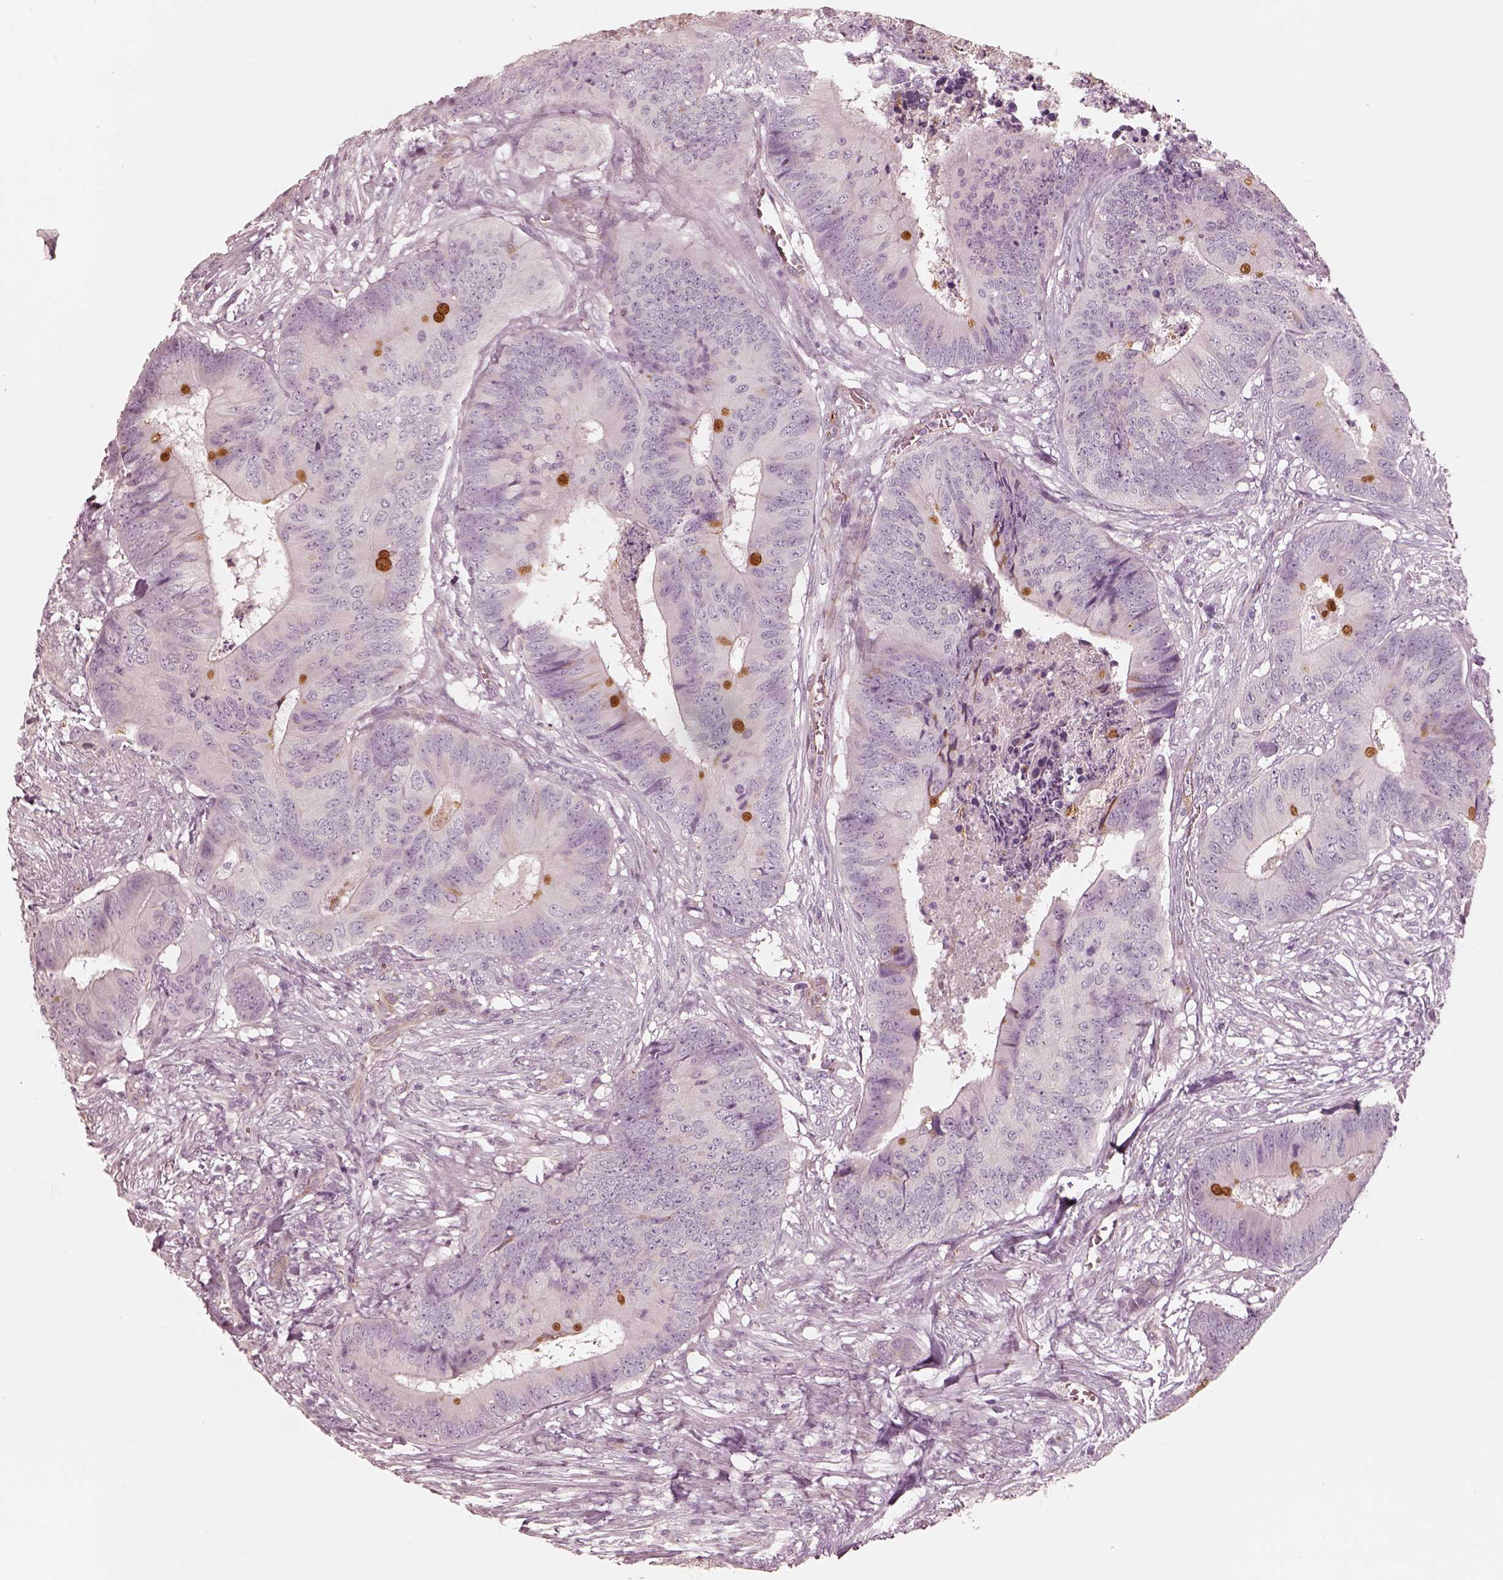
{"staining": {"intensity": "negative", "quantity": "none", "location": "none"}, "tissue": "colorectal cancer", "cell_type": "Tumor cells", "image_type": "cancer", "snomed": [{"axis": "morphology", "description": "Adenocarcinoma, NOS"}, {"axis": "topography", "description": "Colon"}], "caption": "Immunohistochemical staining of human adenocarcinoma (colorectal) shows no significant positivity in tumor cells.", "gene": "CRYM", "patient": {"sex": "male", "age": 84}}